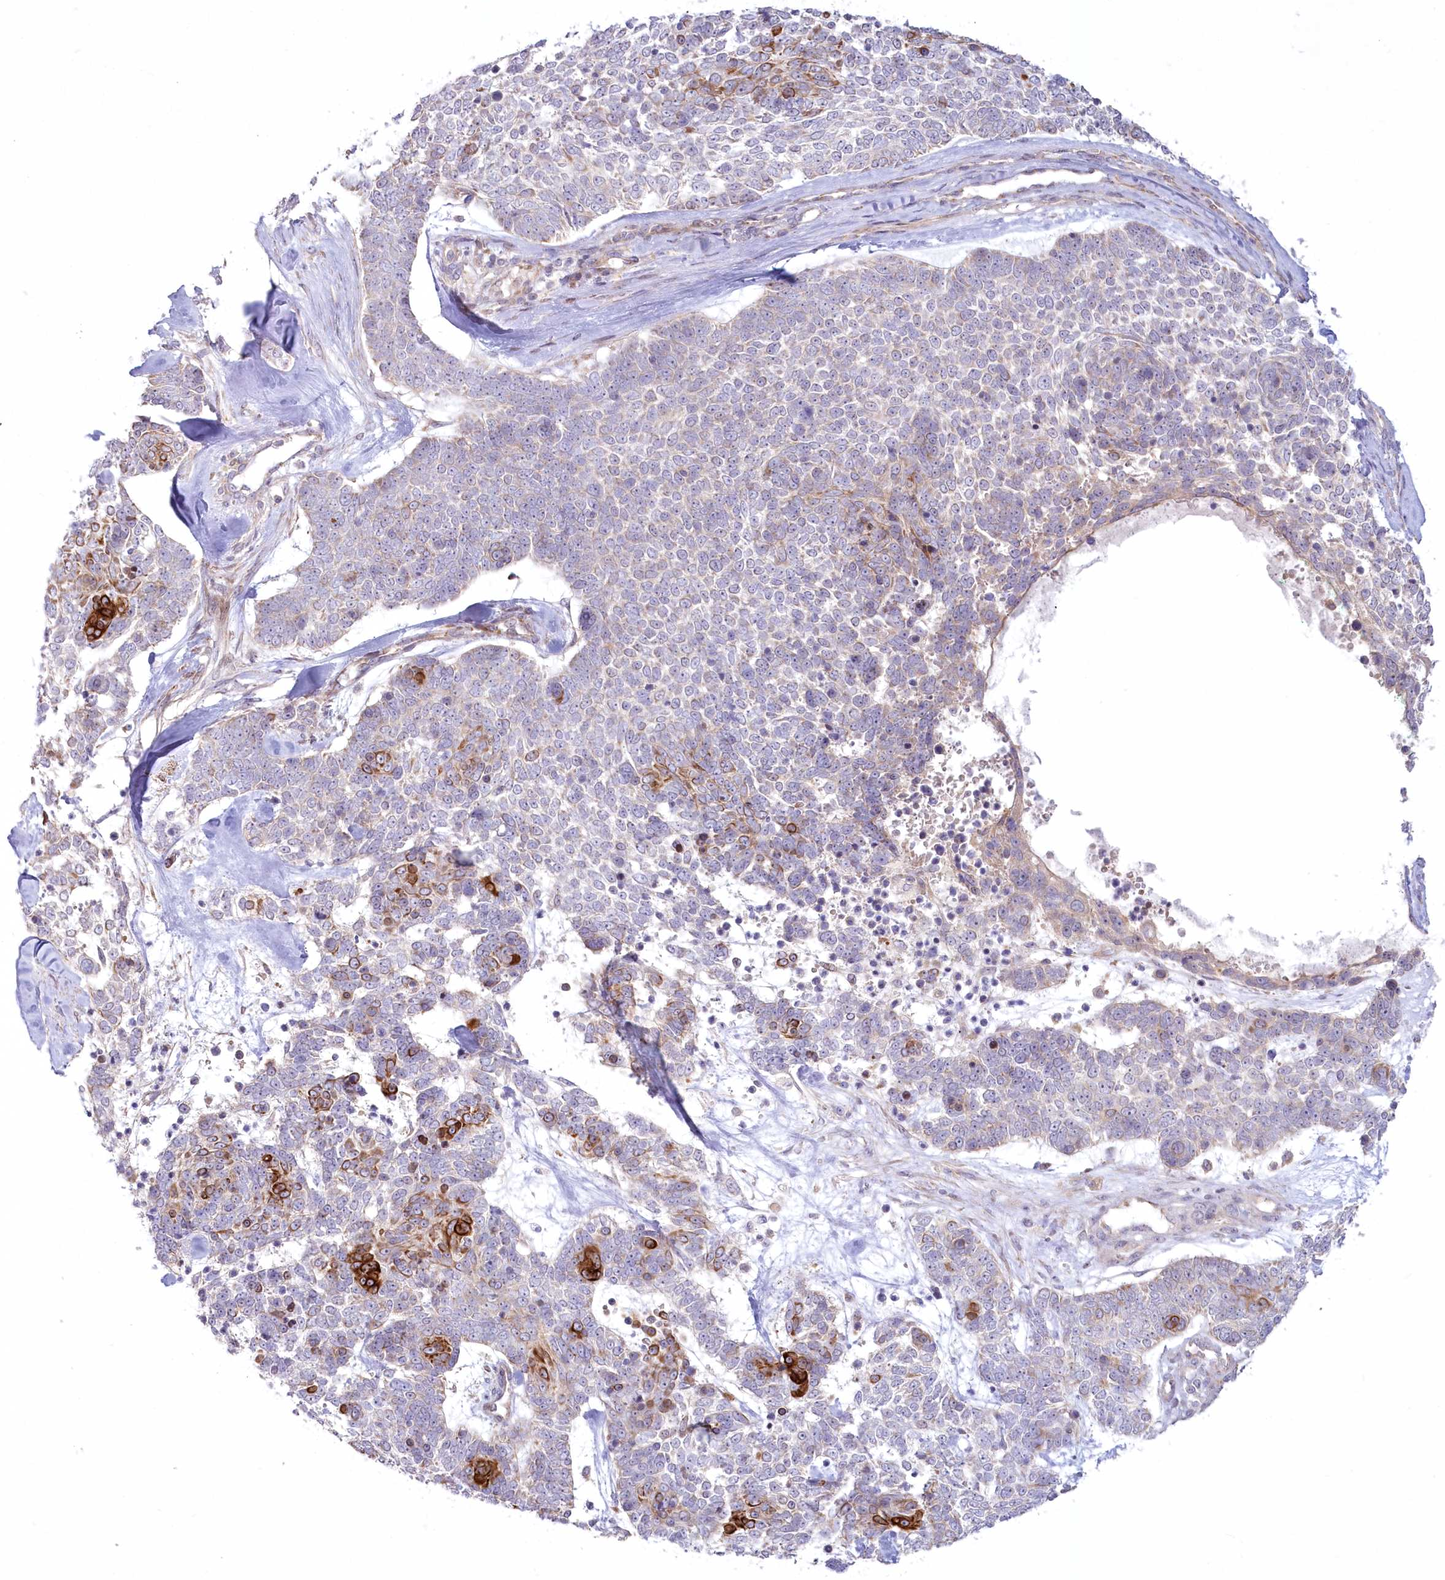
{"staining": {"intensity": "strong", "quantity": "<25%", "location": "cytoplasmic/membranous"}, "tissue": "skin cancer", "cell_type": "Tumor cells", "image_type": "cancer", "snomed": [{"axis": "morphology", "description": "Basal cell carcinoma"}, {"axis": "topography", "description": "Skin"}], "caption": "High-magnification brightfield microscopy of skin cancer stained with DAB (brown) and counterstained with hematoxylin (blue). tumor cells exhibit strong cytoplasmic/membranous expression is seen in about<25% of cells. (DAB (3,3'-diaminobenzidine) = brown stain, brightfield microscopy at high magnification).", "gene": "MTG1", "patient": {"sex": "female", "age": 81}}